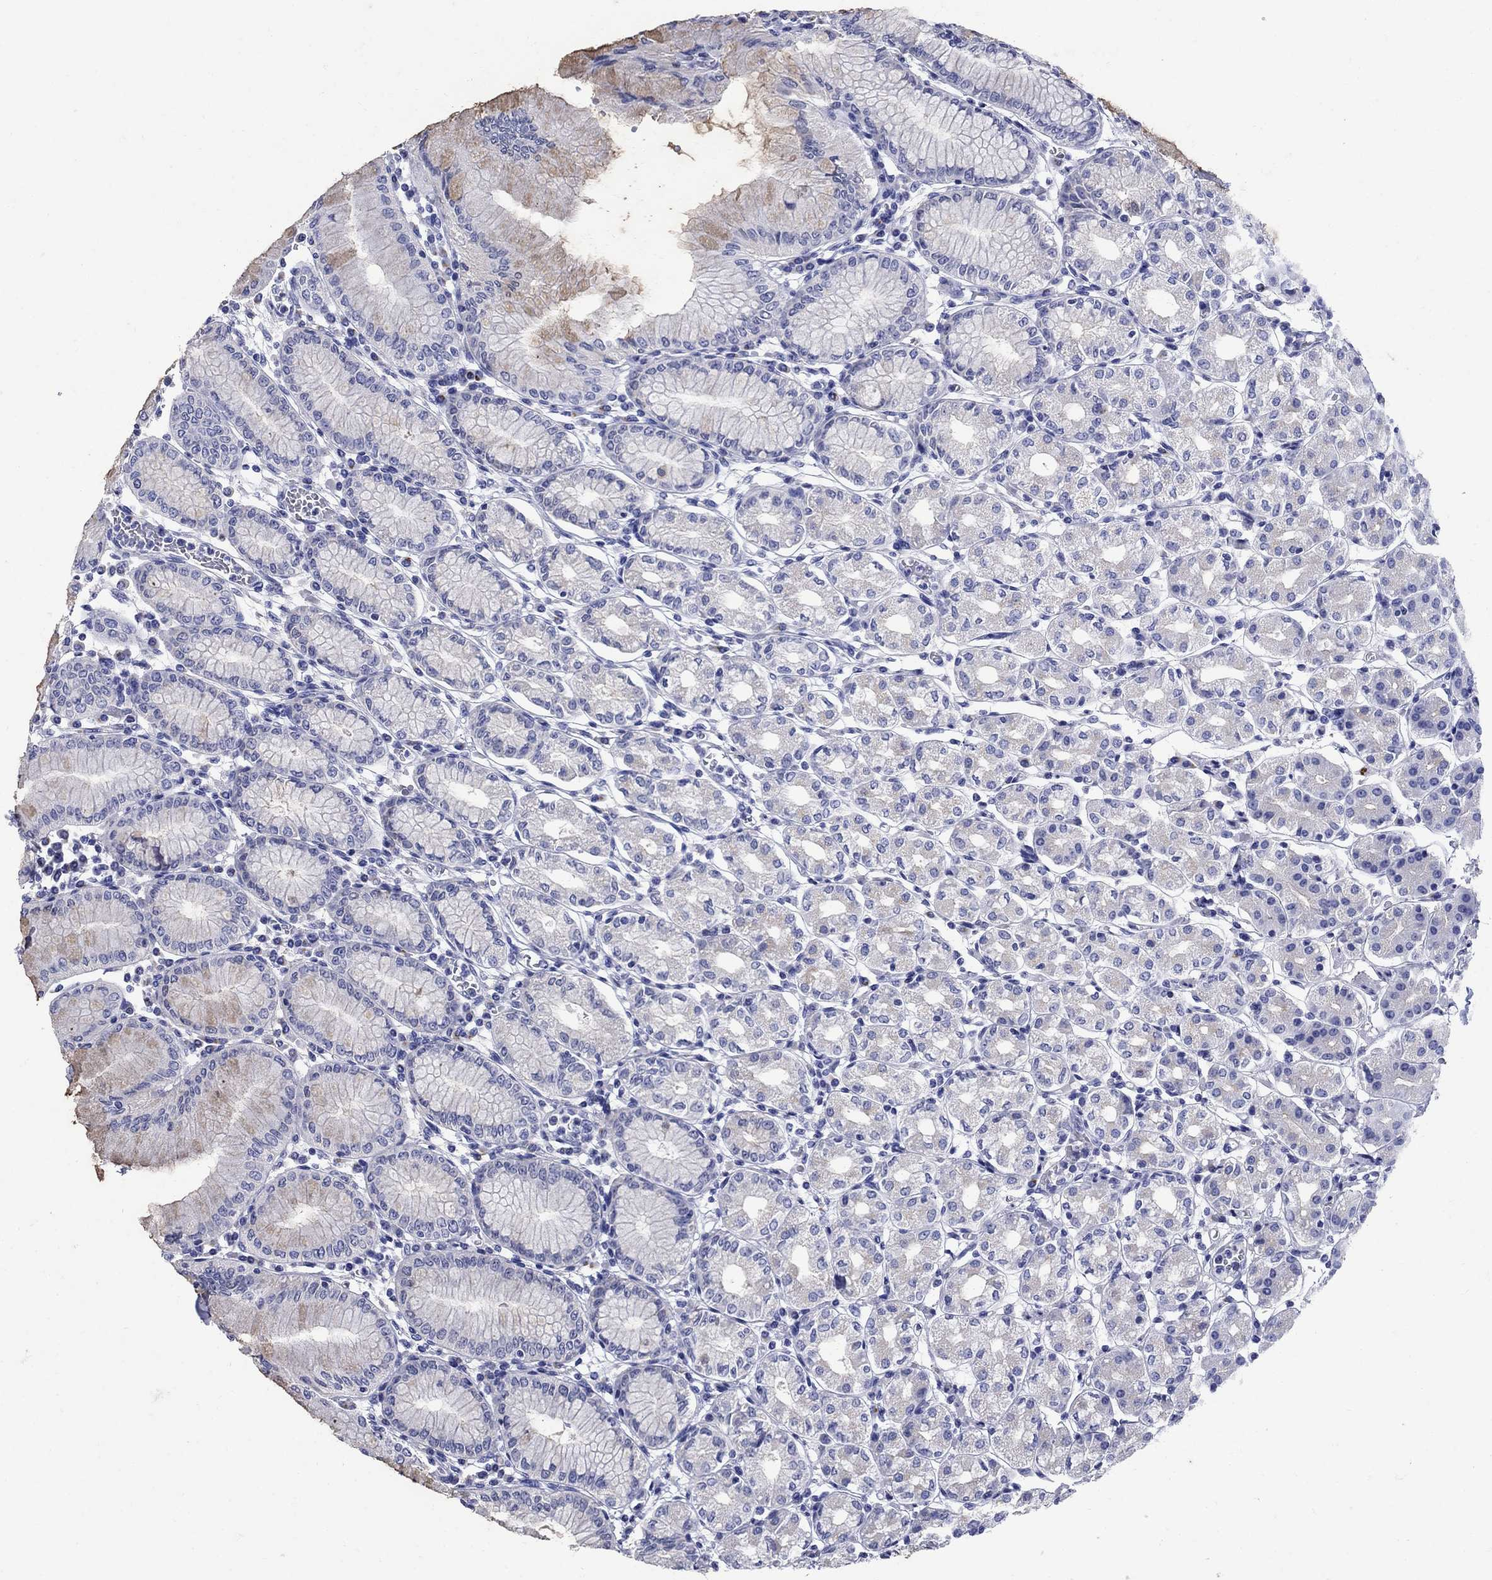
{"staining": {"intensity": "negative", "quantity": "none", "location": "none"}, "tissue": "stomach", "cell_type": "Glandular cells", "image_type": "normal", "snomed": [{"axis": "morphology", "description": "Normal tissue, NOS"}, {"axis": "topography", "description": "Skeletal muscle"}, {"axis": "topography", "description": "Stomach"}], "caption": "This histopathology image is of normal stomach stained with IHC to label a protein in brown with the nuclei are counter-stained blue. There is no staining in glandular cells.", "gene": "CD1A", "patient": {"sex": "female", "age": 57}}